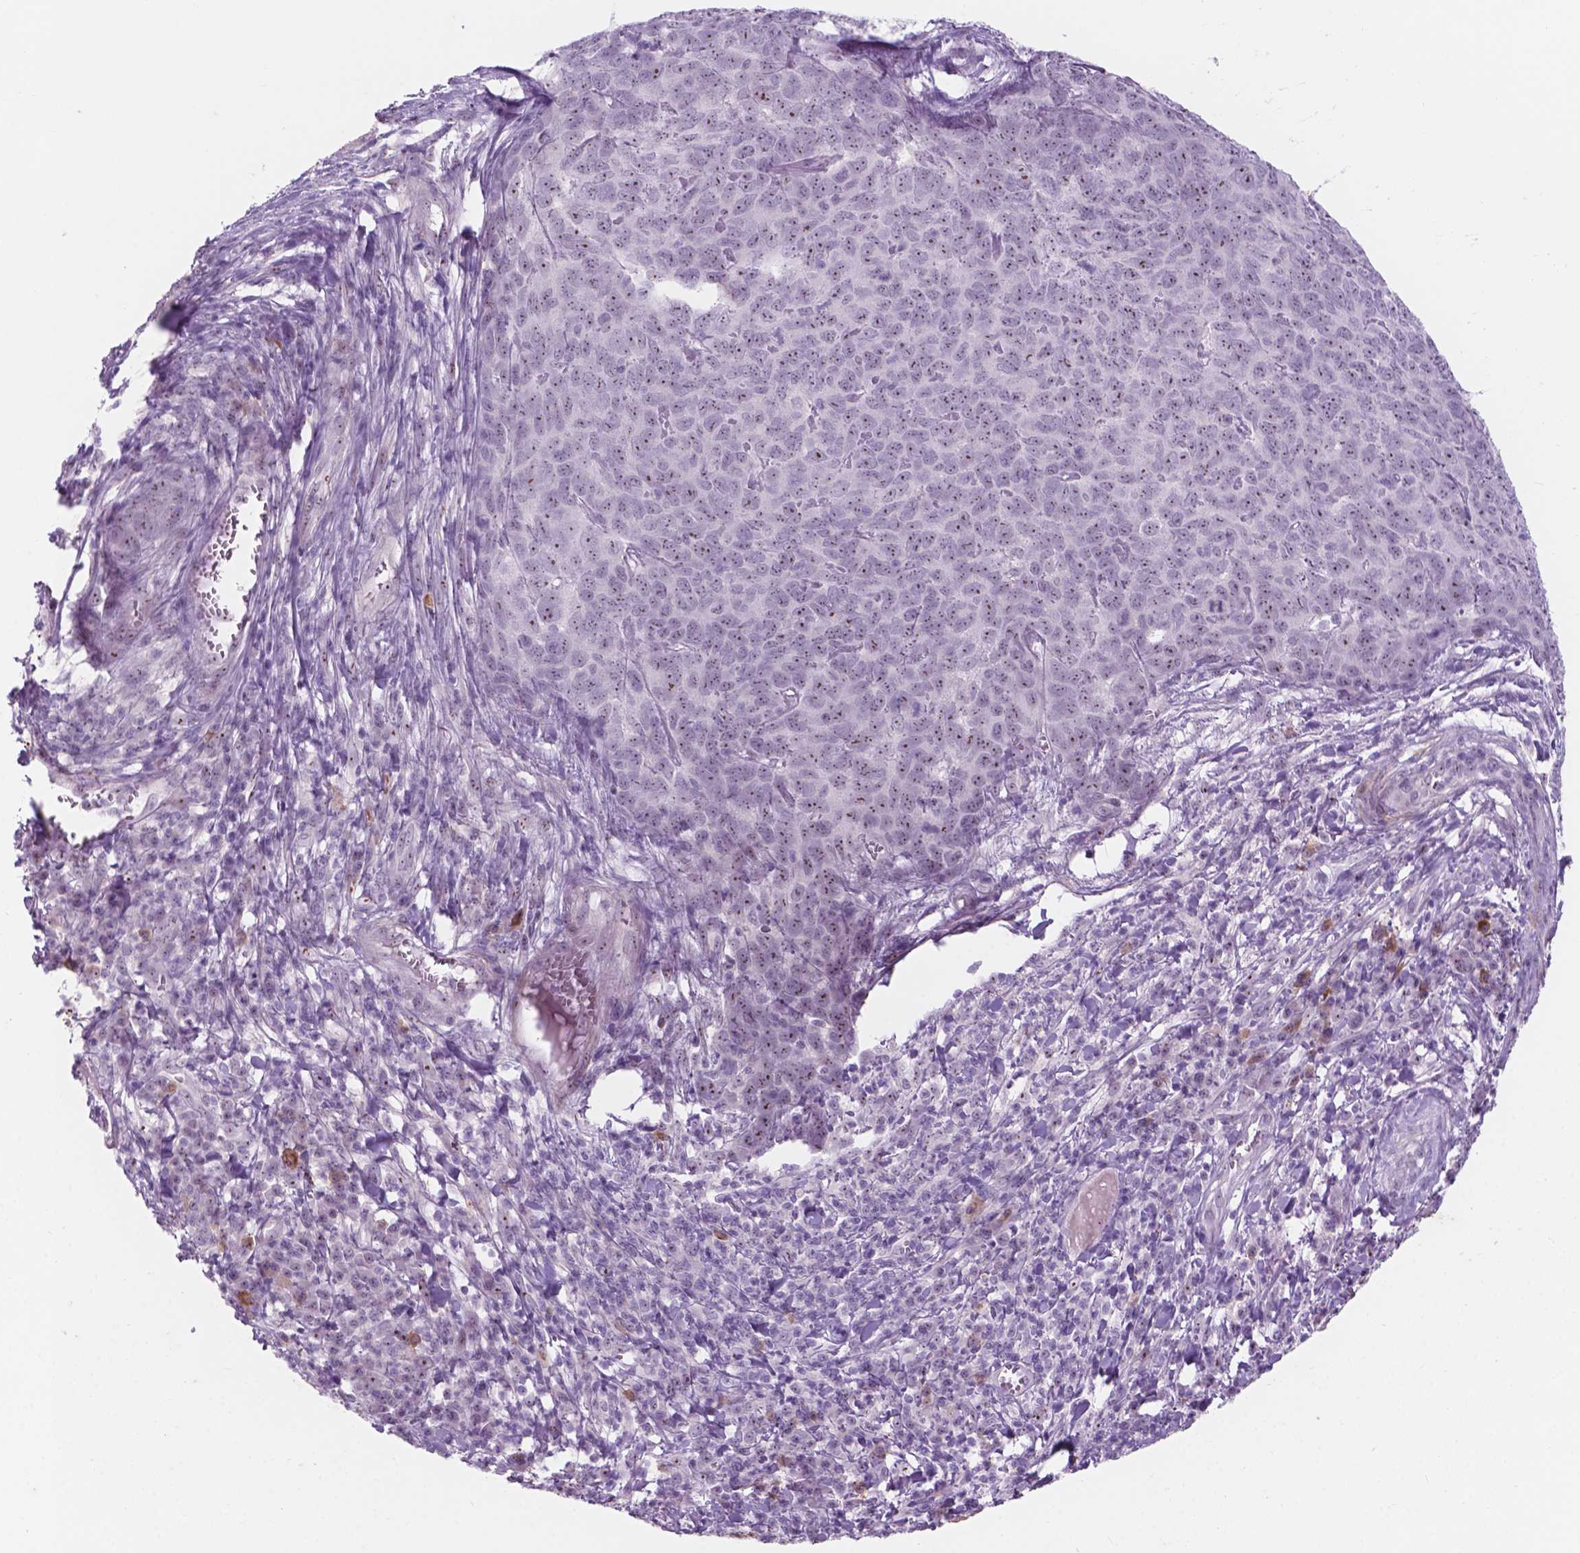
{"staining": {"intensity": "weak", "quantity": "25%-75%", "location": "nuclear"}, "tissue": "skin cancer", "cell_type": "Tumor cells", "image_type": "cancer", "snomed": [{"axis": "morphology", "description": "Squamous cell carcinoma, NOS"}, {"axis": "topography", "description": "Skin"}, {"axis": "topography", "description": "Anal"}], "caption": "The image shows a brown stain indicating the presence of a protein in the nuclear of tumor cells in skin cancer.", "gene": "ZNF853", "patient": {"sex": "female", "age": 51}}